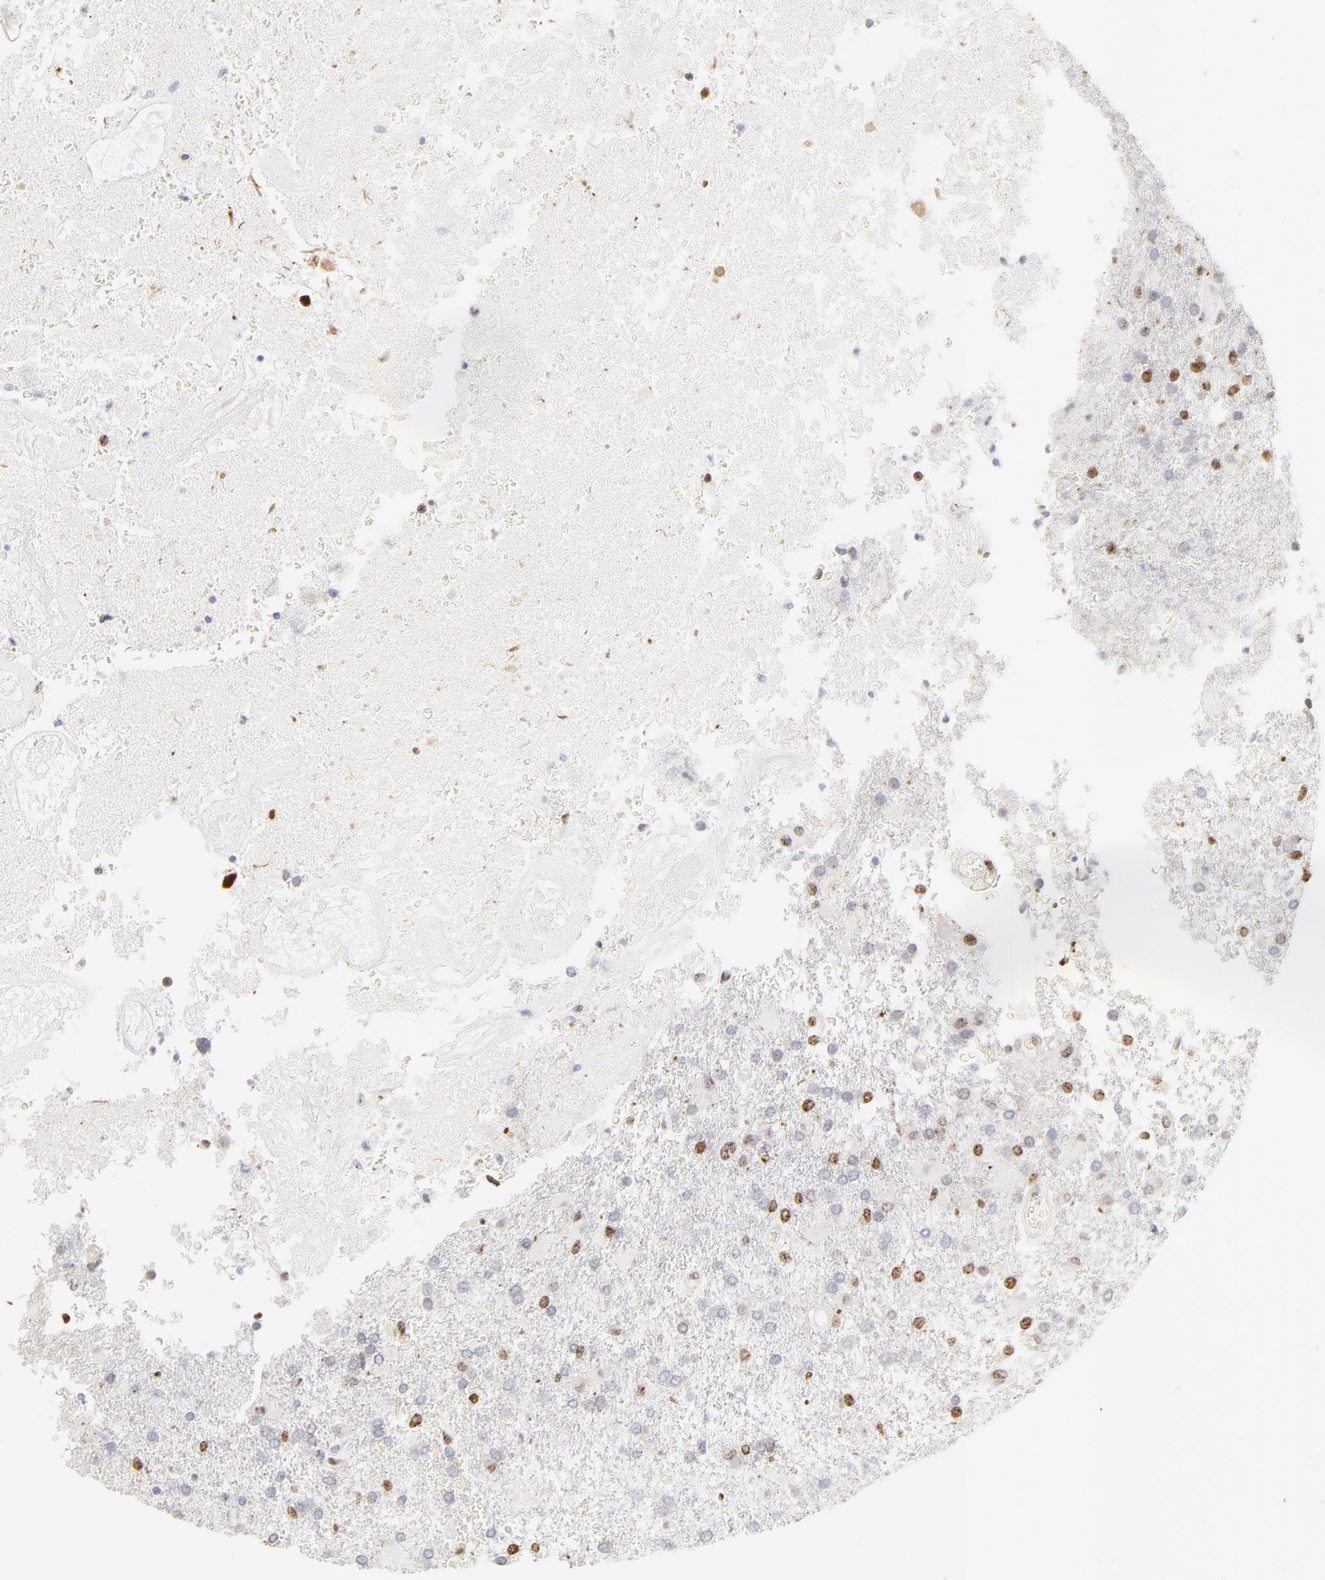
{"staining": {"intensity": "moderate", "quantity": "25%-75%", "location": "nuclear"}, "tissue": "glioma", "cell_type": "Tumor cells", "image_type": "cancer", "snomed": [{"axis": "morphology", "description": "Glioma, malignant, High grade"}, {"axis": "topography", "description": "Cerebral cortex"}], "caption": "Immunohistochemical staining of glioma displays moderate nuclear protein positivity in about 25%-75% of tumor cells.", "gene": "NFIL3", "patient": {"sex": "male", "age": 79}}